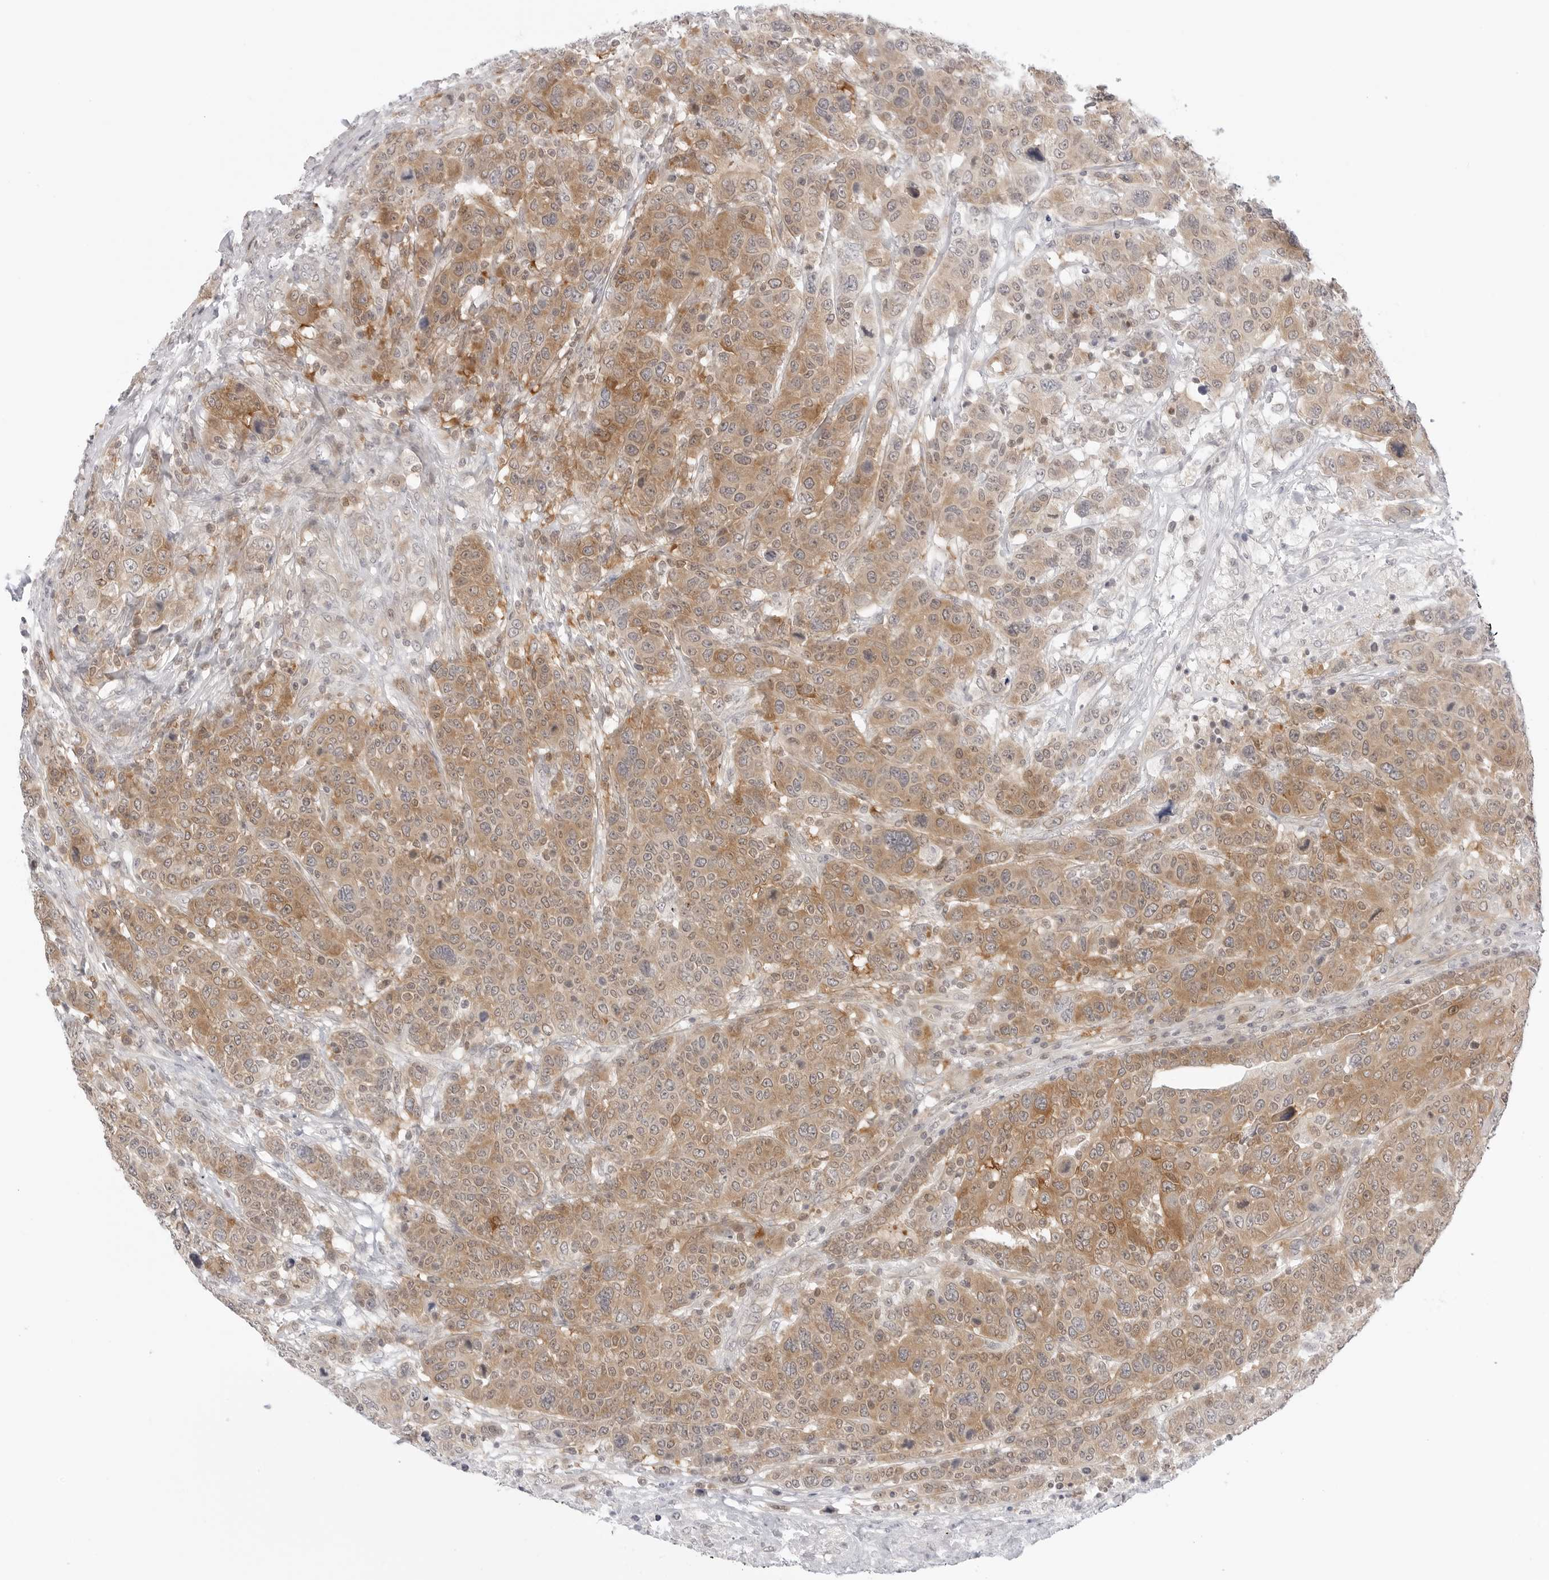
{"staining": {"intensity": "moderate", "quantity": ">75%", "location": "cytoplasmic/membranous"}, "tissue": "breast cancer", "cell_type": "Tumor cells", "image_type": "cancer", "snomed": [{"axis": "morphology", "description": "Duct carcinoma"}, {"axis": "topography", "description": "Breast"}], "caption": "Immunohistochemical staining of breast cancer (infiltrating ductal carcinoma) exhibits medium levels of moderate cytoplasmic/membranous protein expression in about >75% of tumor cells.", "gene": "NUDC", "patient": {"sex": "female", "age": 37}}